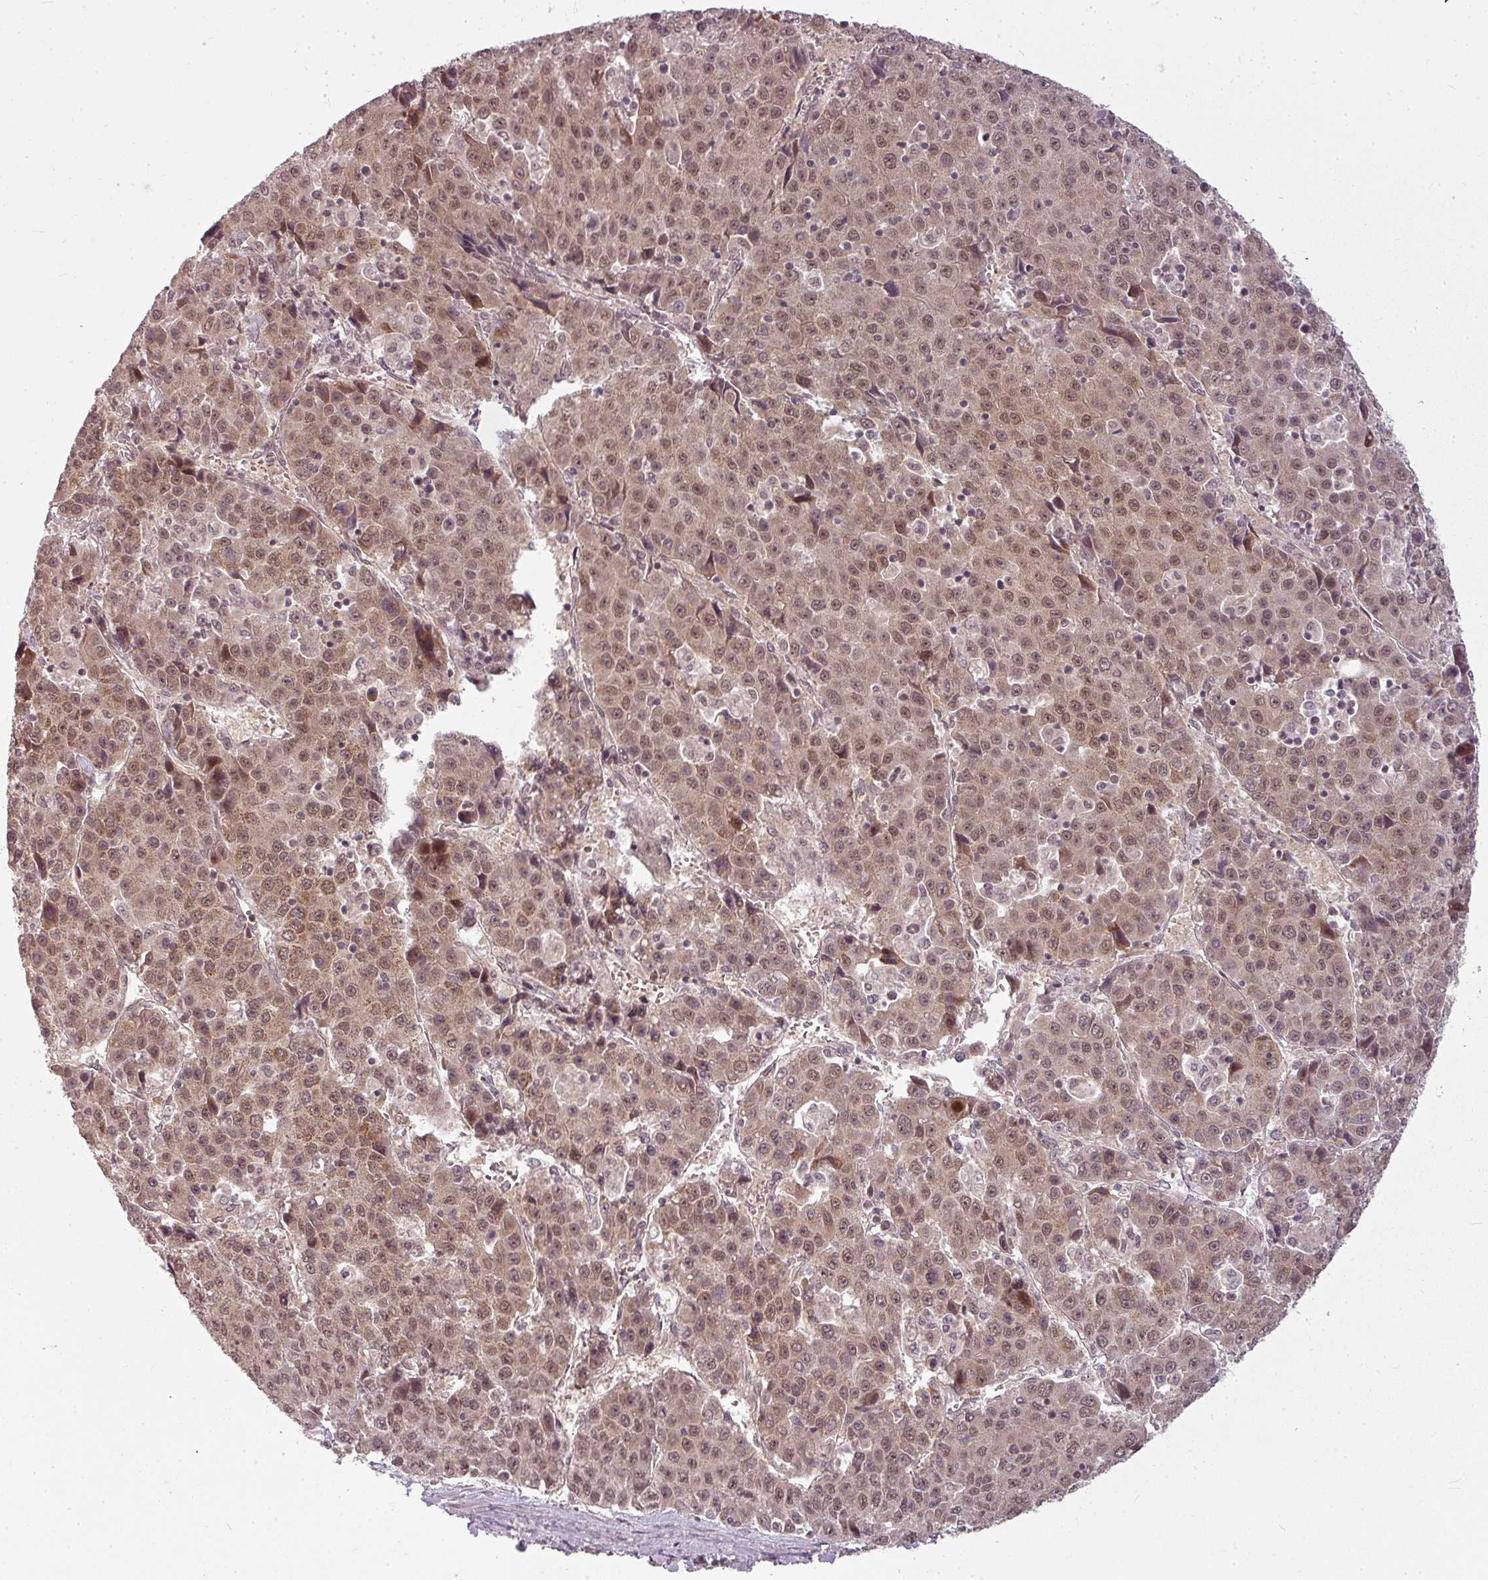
{"staining": {"intensity": "moderate", "quantity": ">75%", "location": "cytoplasmic/membranous,nuclear"}, "tissue": "liver cancer", "cell_type": "Tumor cells", "image_type": "cancer", "snomed": [{"axis": "morphology", "description": "Carcinoma, Hepatocellular, NOS"}, {"axis": "topography", "description": "Liver"}], "caption": "The micrograph reveals immunohistochemical staining of liver hepatocellular carcinoma. There is moderate cytoplasmic/membranous and nuclear staining is appreciated in approximately >75% of tumor cells.", "gene": "CLIC1", "patient": {"sex": "female", "age": 53}}